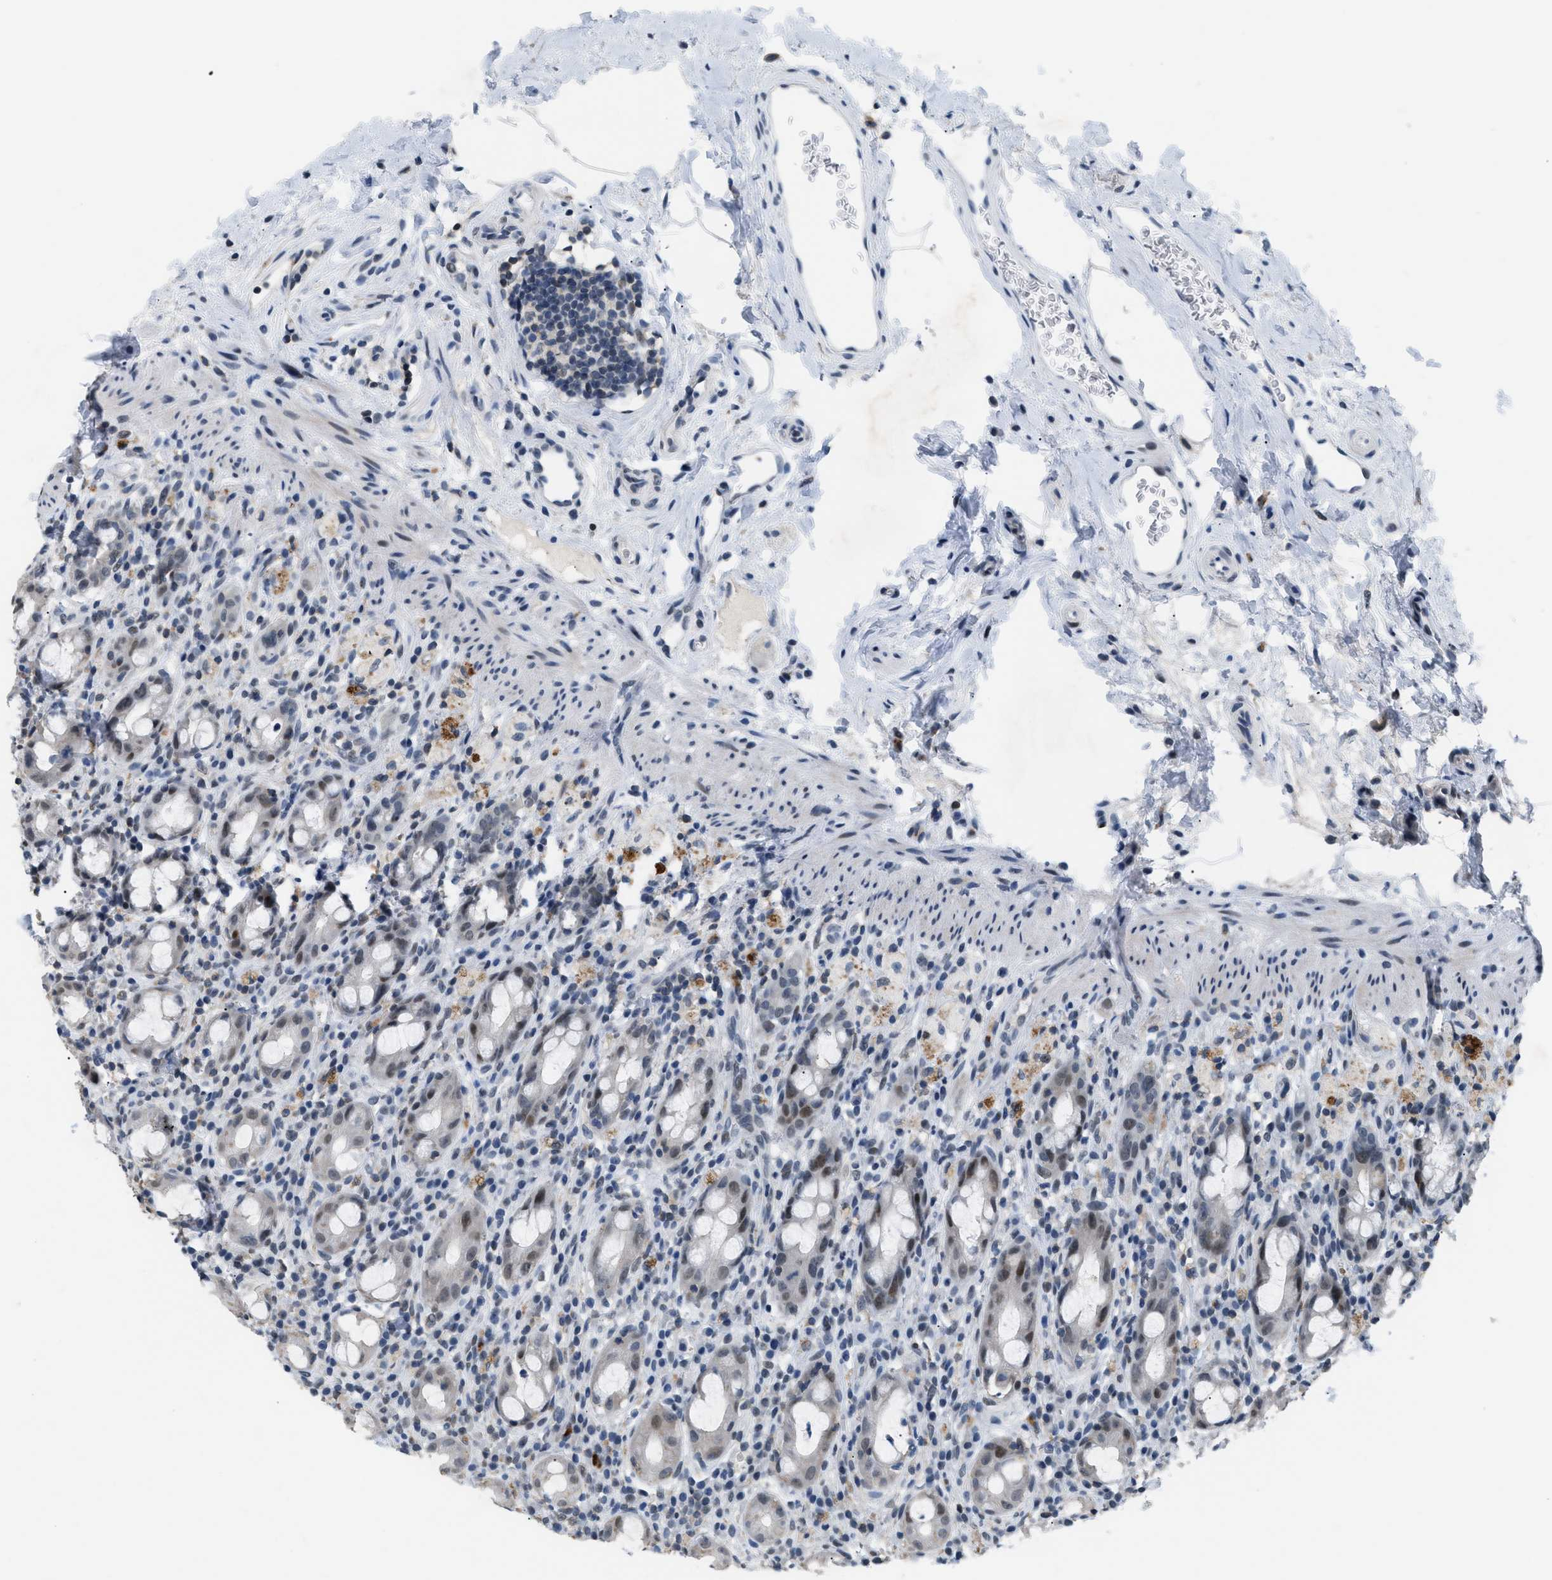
{"staining": {"intensity": "weak", "quantity": "25%-75%", "location": "nuclear"}, "tissue": "rectum", "cell_type": "Glandular cells", "image_type": "normal", "snomed": [{"axis": "morphology", "description": "Normal tissue, NOS"}, {"axis": "topography", "description": "Rectum"}], "caption": "The immunohistochemical stain labels weak nuclear staining in glandular cells of benign rectum. Nuclei are stained in blue.", "gene": "KCNC3", "patient": {"sex": "male", "age": 44}}